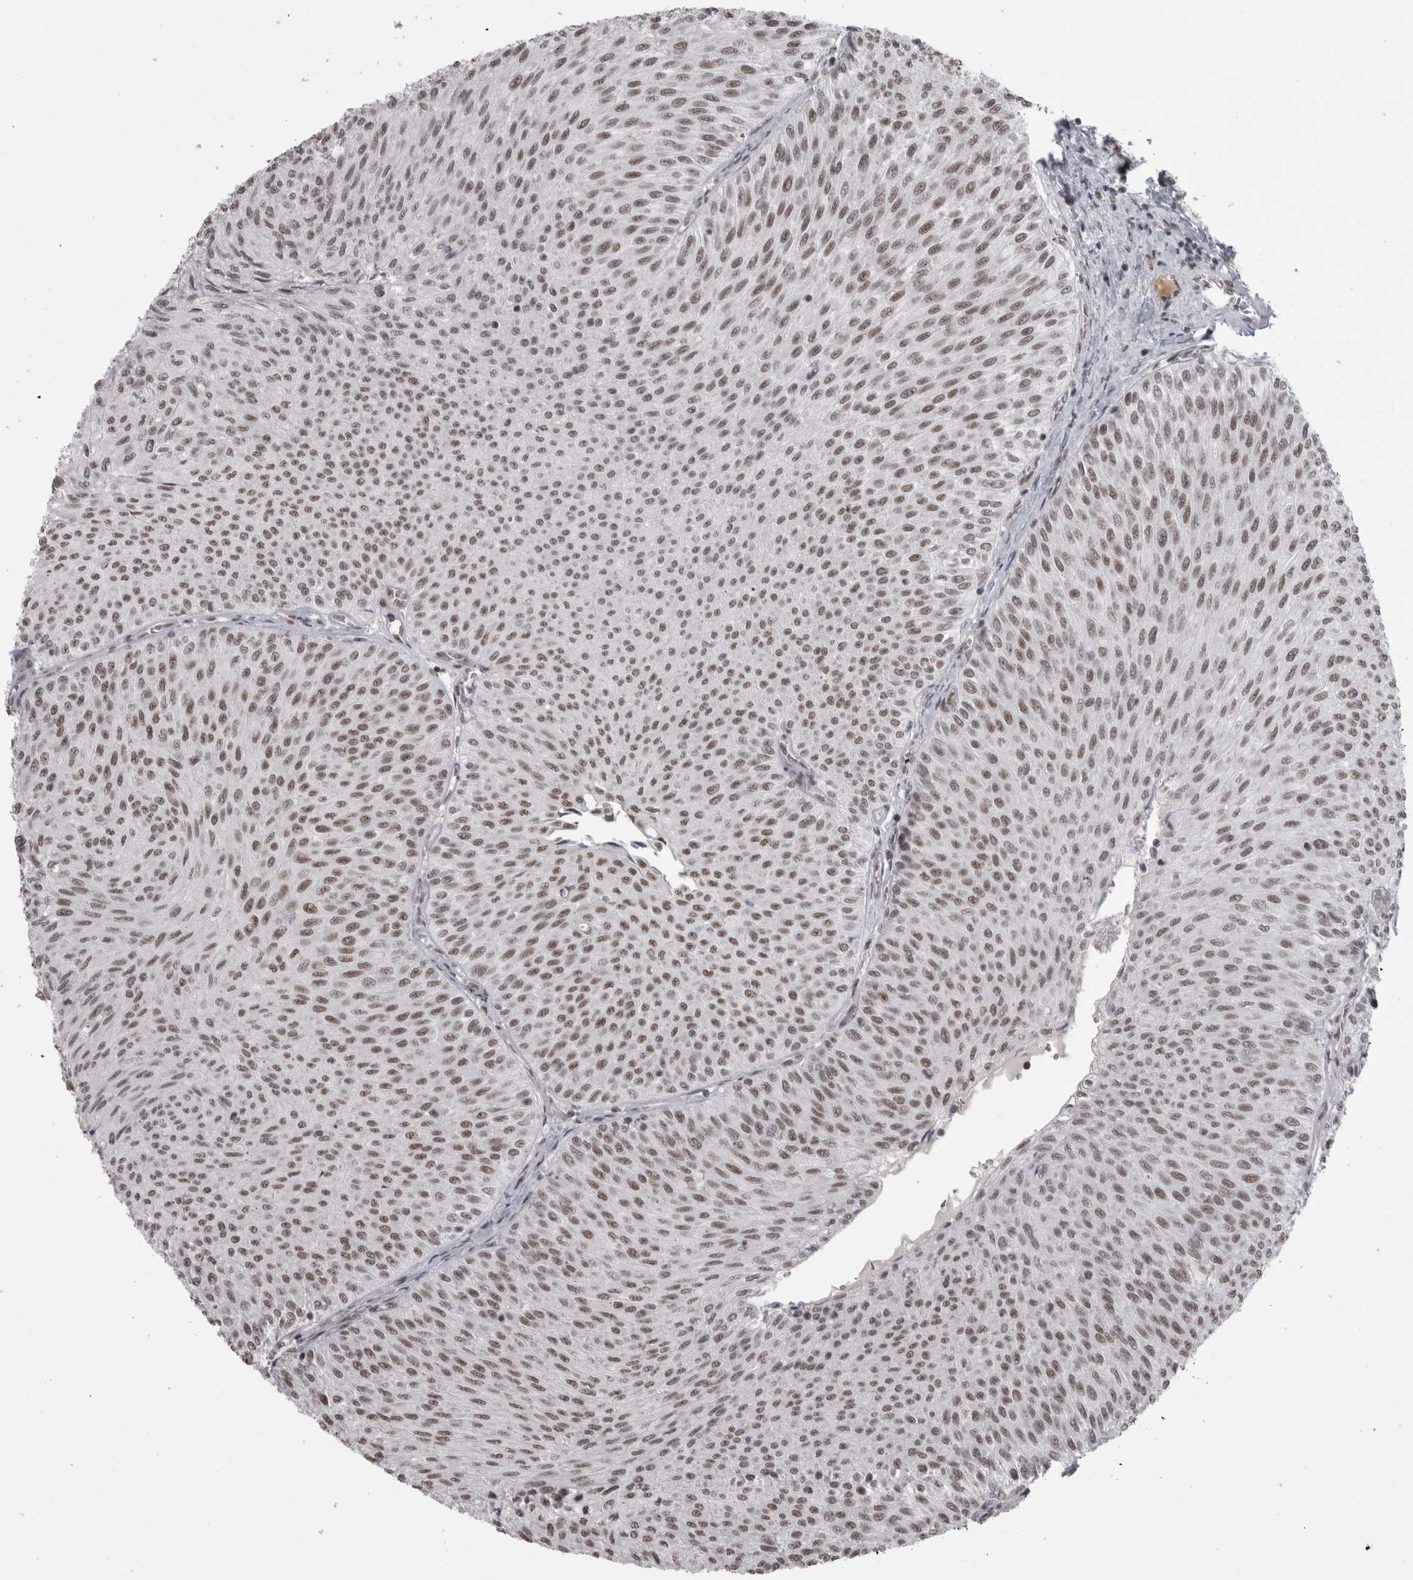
{"staining": {"intensity": "moderate", "quantity": ">75%", "location": "nuclear"}, "tissue": "urothelial cancer", "cell_type": "Tumor cells", "image_type": "cancer", "snomed": [{"axis": "morphology", "description": "Urothelial carcinoma, Low grade"}, {"axis": "topography", "description": "Urinary bladder"}], "caption": "Immunohistochemistry of human low-grade urothelial carcinoma displays medium levels of moderate nuclear expression in about >75% of tumor cells.", "gene": "MICU3", "patient": {"sex": "male", "age": 78}}